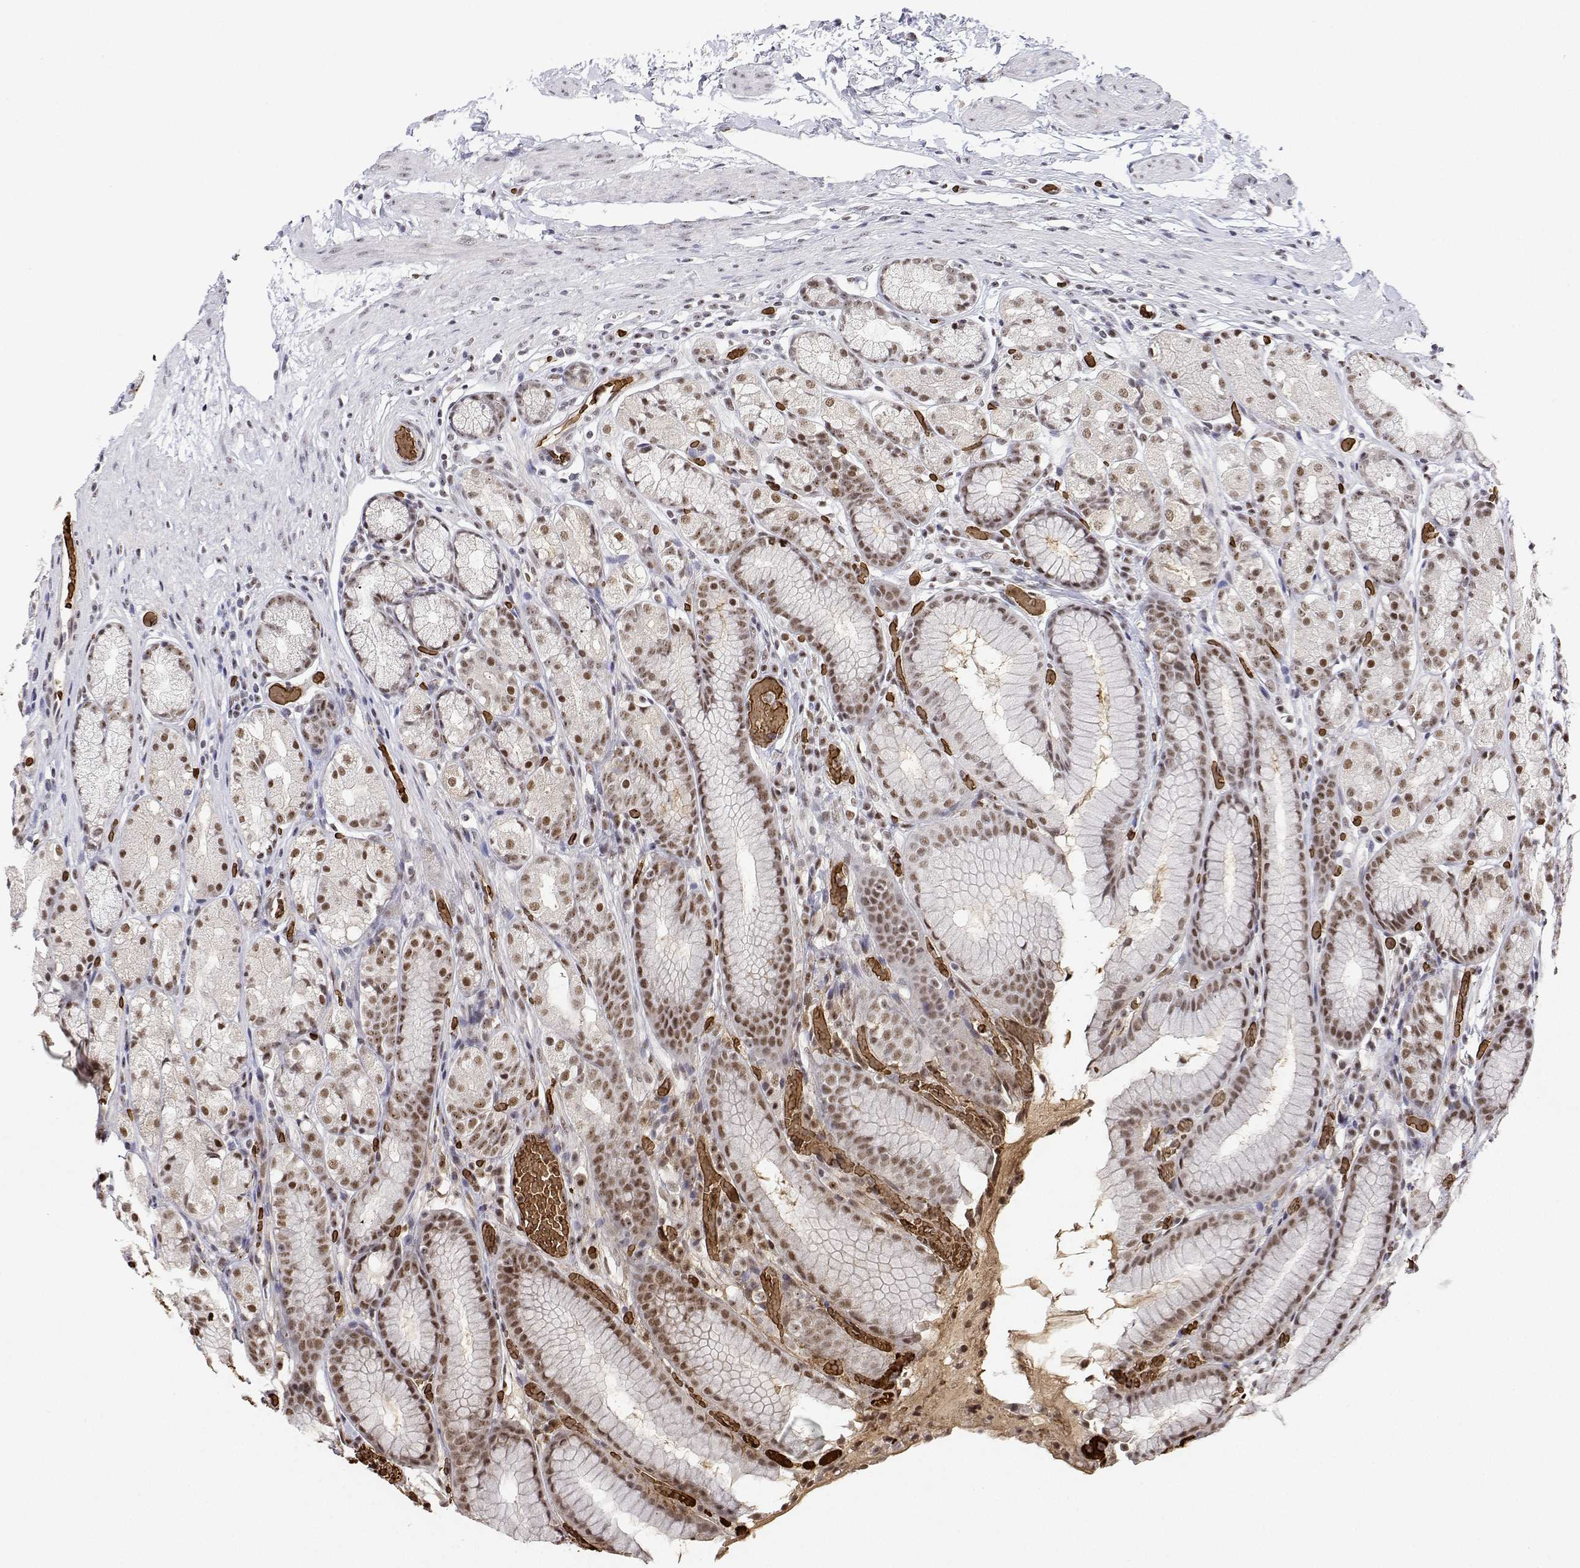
{"staining": {"intensity": "moderate", "quantity": ">75%", "location": "nuclear"}, "tissue": "stomach", "cell_type": "Glandular cells", "image_type": "normal", "snomed": [{"axis": "morphology", "description": "Normal tissue, NOS"}, {"axis": "topography", "description": "Stomach"}], "caption": "A brown stain labels moderate nuclear positivity of a protein in glandular cells of unremarkable stomach. The staining was performed using DAB, with brown indicating positive protein expression. Nuclei are stained blue with hematoxylin.", "gene": "ADAR", "patient": {"sex": "male", "age": 70}}